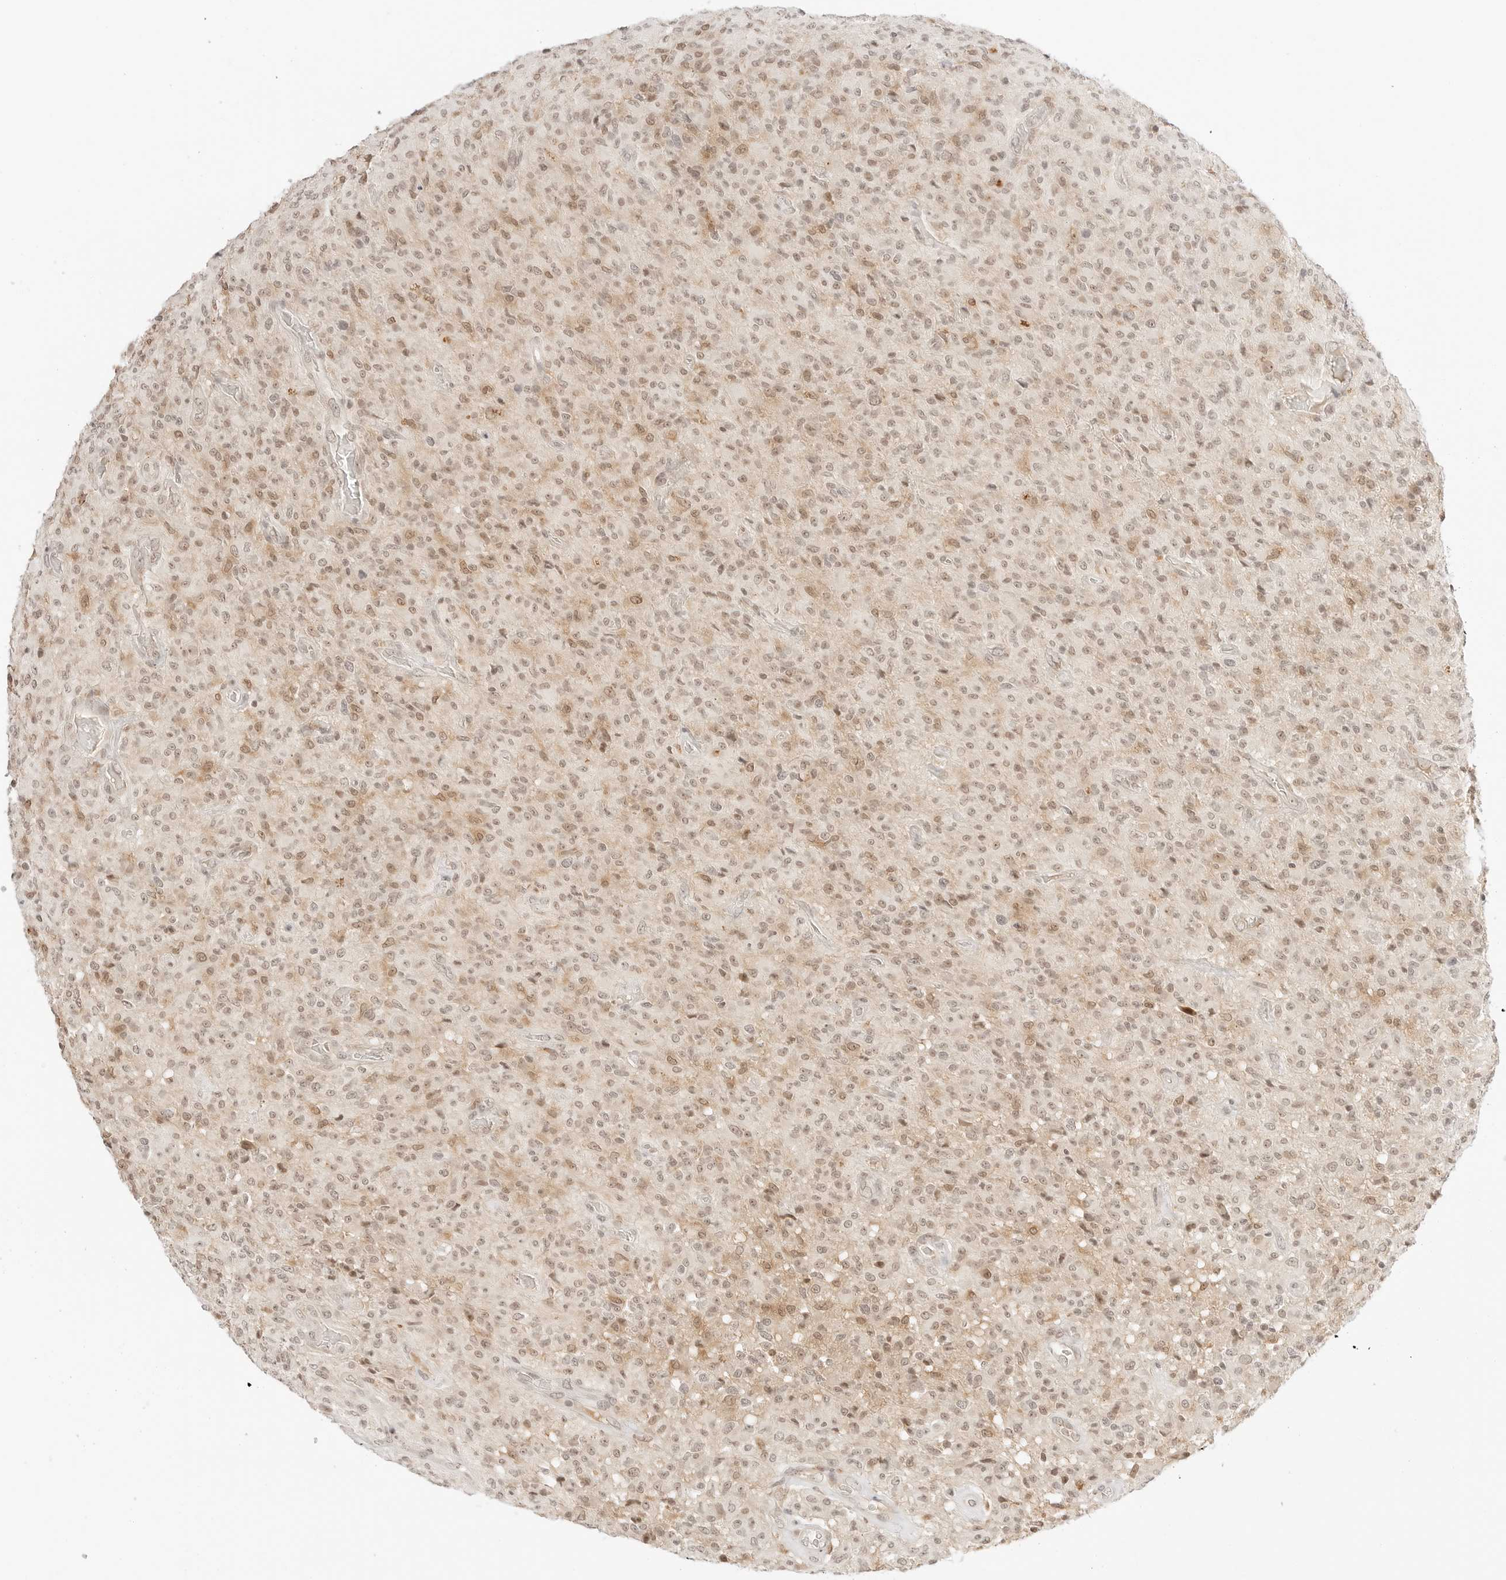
{"staining": {"intensity": "moderate", "quantity": "25%-75%", "location": "nuclear"}, "tissue": "glioma", "cell_type": "Tumor cells", "image_type": "cancer", "snomed": [{"axis": "morphology", "description": "Glioma, malignant, High grade"}, {"axis": "topography", "description": "Brain"}], "caption": "A micrograph showing moderate nuclear positivity in approximately 25%-75% of tumor cells in glioma, as visualized by brown immunohistochemical staining.", "gene": "RPS6KL1", "patient": {"sex": "female", "age": 57}}